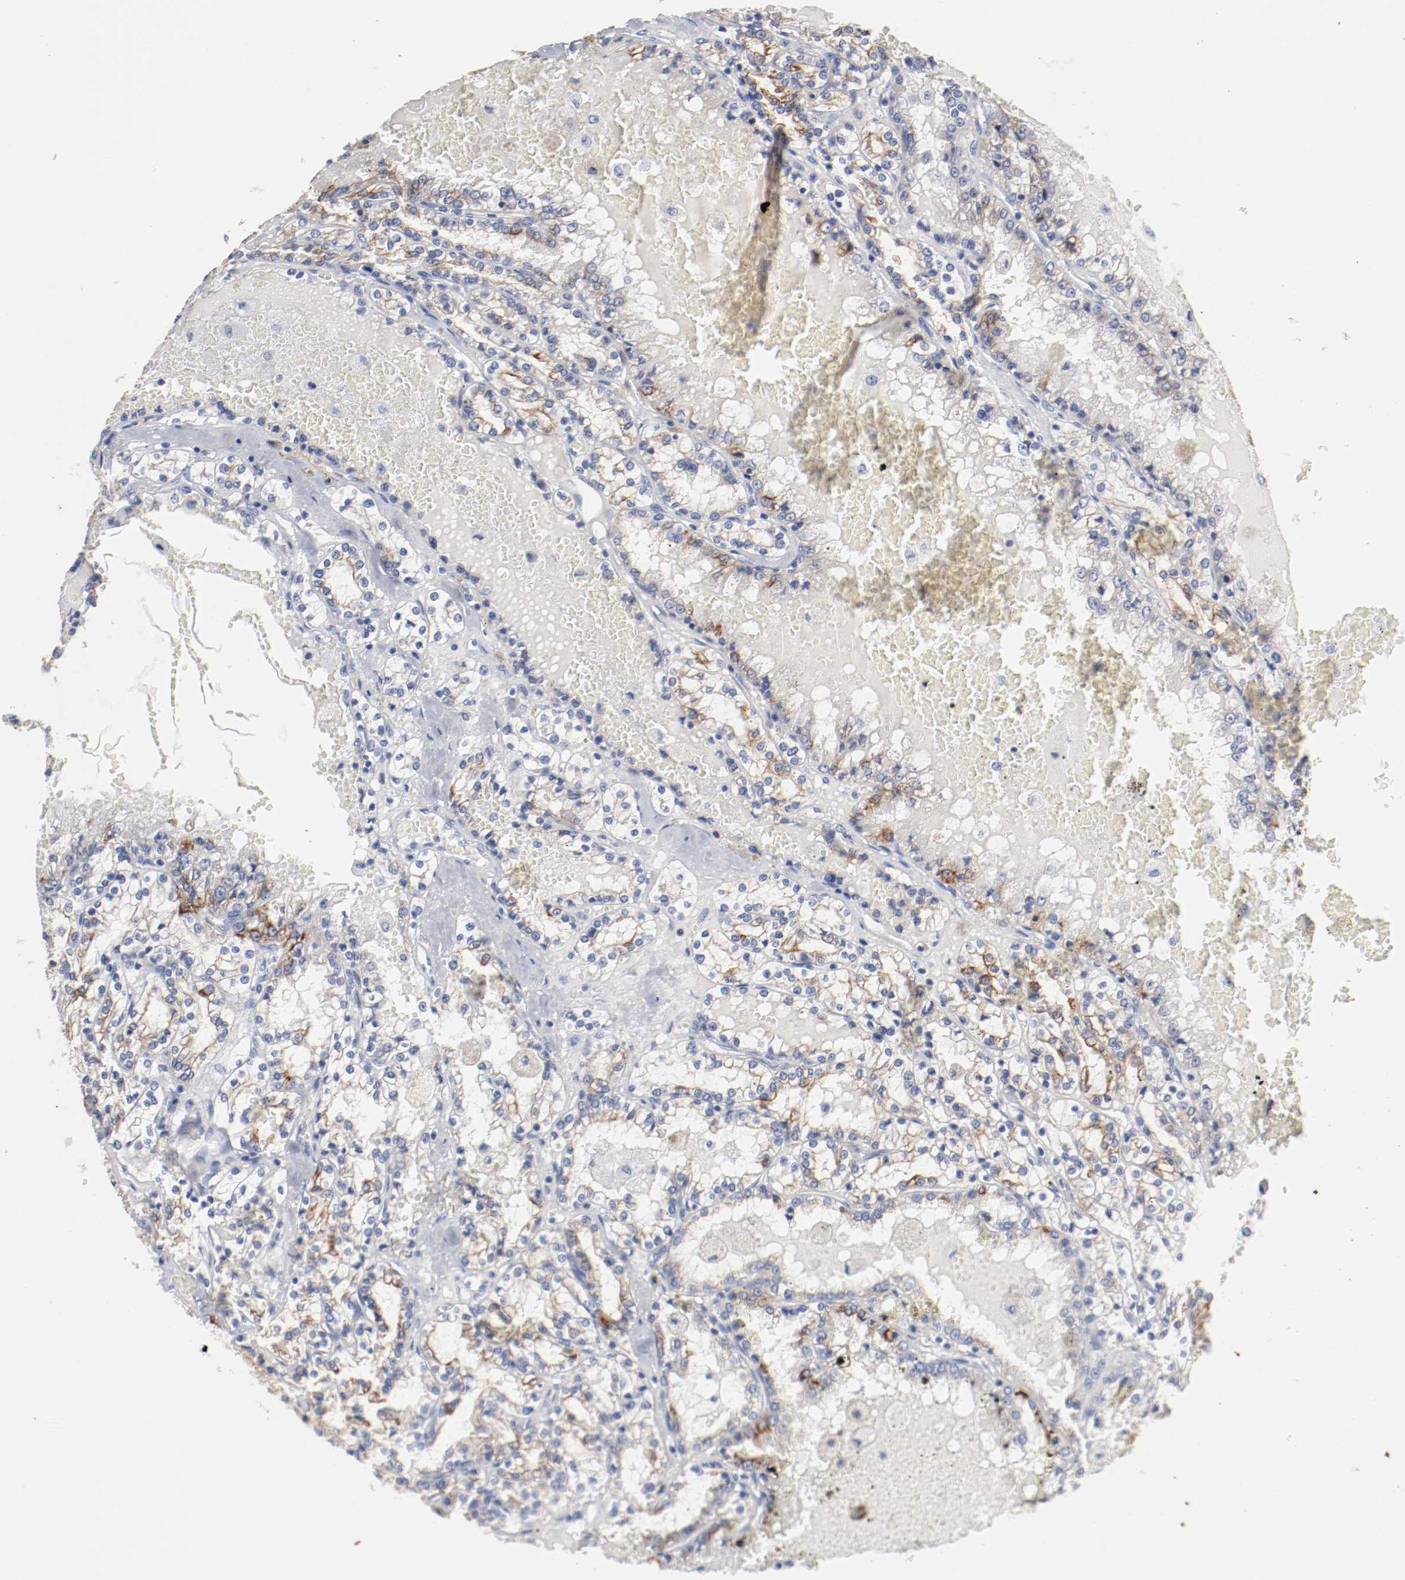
{"staining": {"intensity": "moderate", "quantity": "25%-75%", "location": "cytoplasmic/membranous"}, "tissue": "renal cancer", "cell_type": "Tumor cells", "image_type": "cancer", "snomed": [{"axis": "morphology", "description": "Adenocarcinoma, NOS"}, {"axis": "topography", "description": "Kidney"}], "caption": "Immunohistochemical staining of adenocarcinoma (renal) exhibits moderate cytoplasmic/membranous protein positivity in approximately 25%-75% of tumor cells. The staining was performed using DAB (3,3'-diaminobenzidine) to visualize the protein expression in brown, while the nuclei were stained in blue with hematoxylin (Magnification: 20x).", "gene": "TSPAN6", "patient": {"sex": "female", "age": 56}}